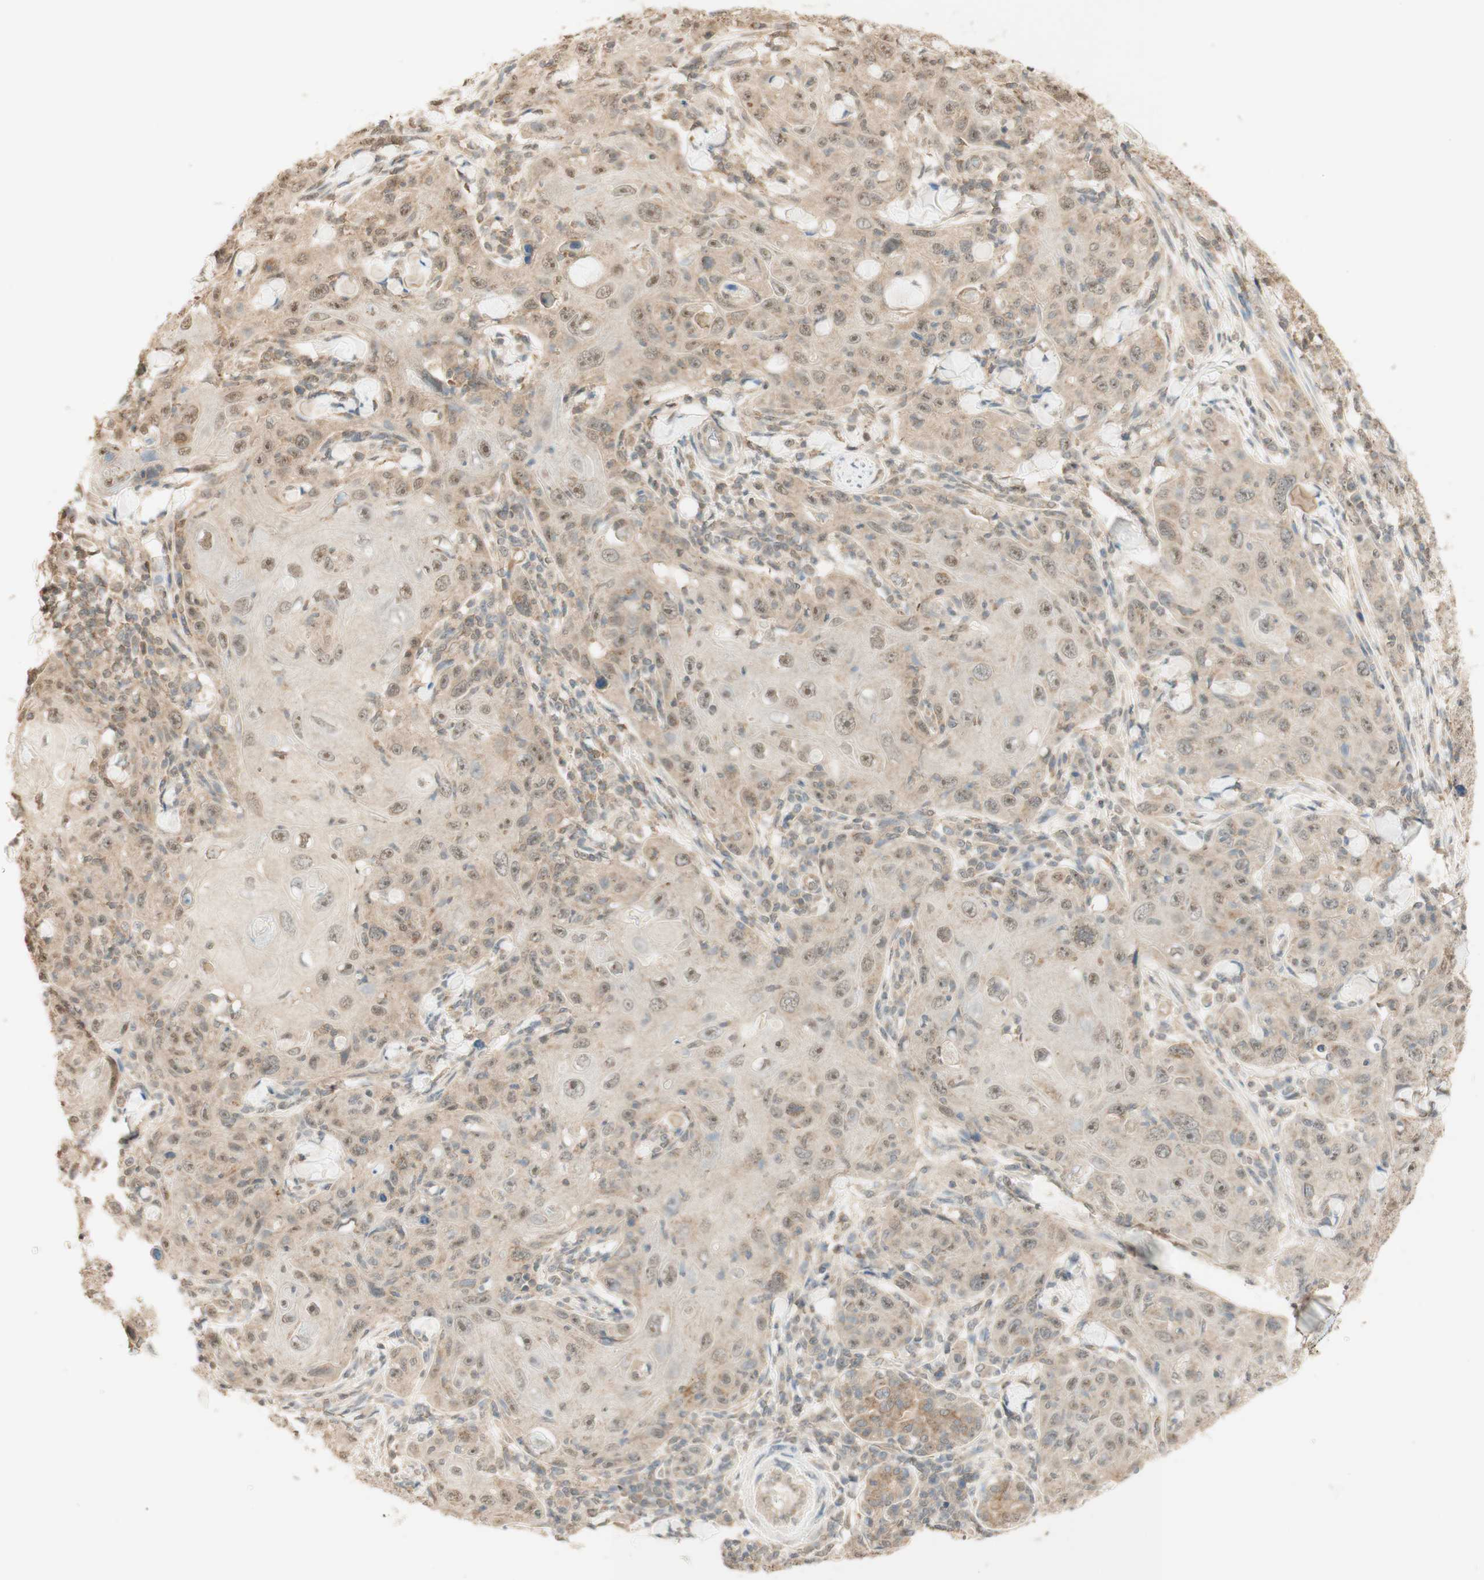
{"staining": {"intensity": "weak", "quantity": ">75%", "location": "cytoplasmic/membranous,nuclear"}, "tissue": "skin cancer", "cell_type": "Tumor cells", "image_type": "cancer", "snomed": [{"axis": "morphology", "description": "Squamous cell carcinoma, NOS"}, {"axis": "topography", "description": "Skin"}], "caption": "High-power microscopy captured an IHC image of skin squamous cell carcinoma, revealing weak cytoplasmic/membranous and nuclear expression in approximately >75% of tumor cells.", "gene": "SPINT2", "patient": {"sex": "female", "age": 88}}